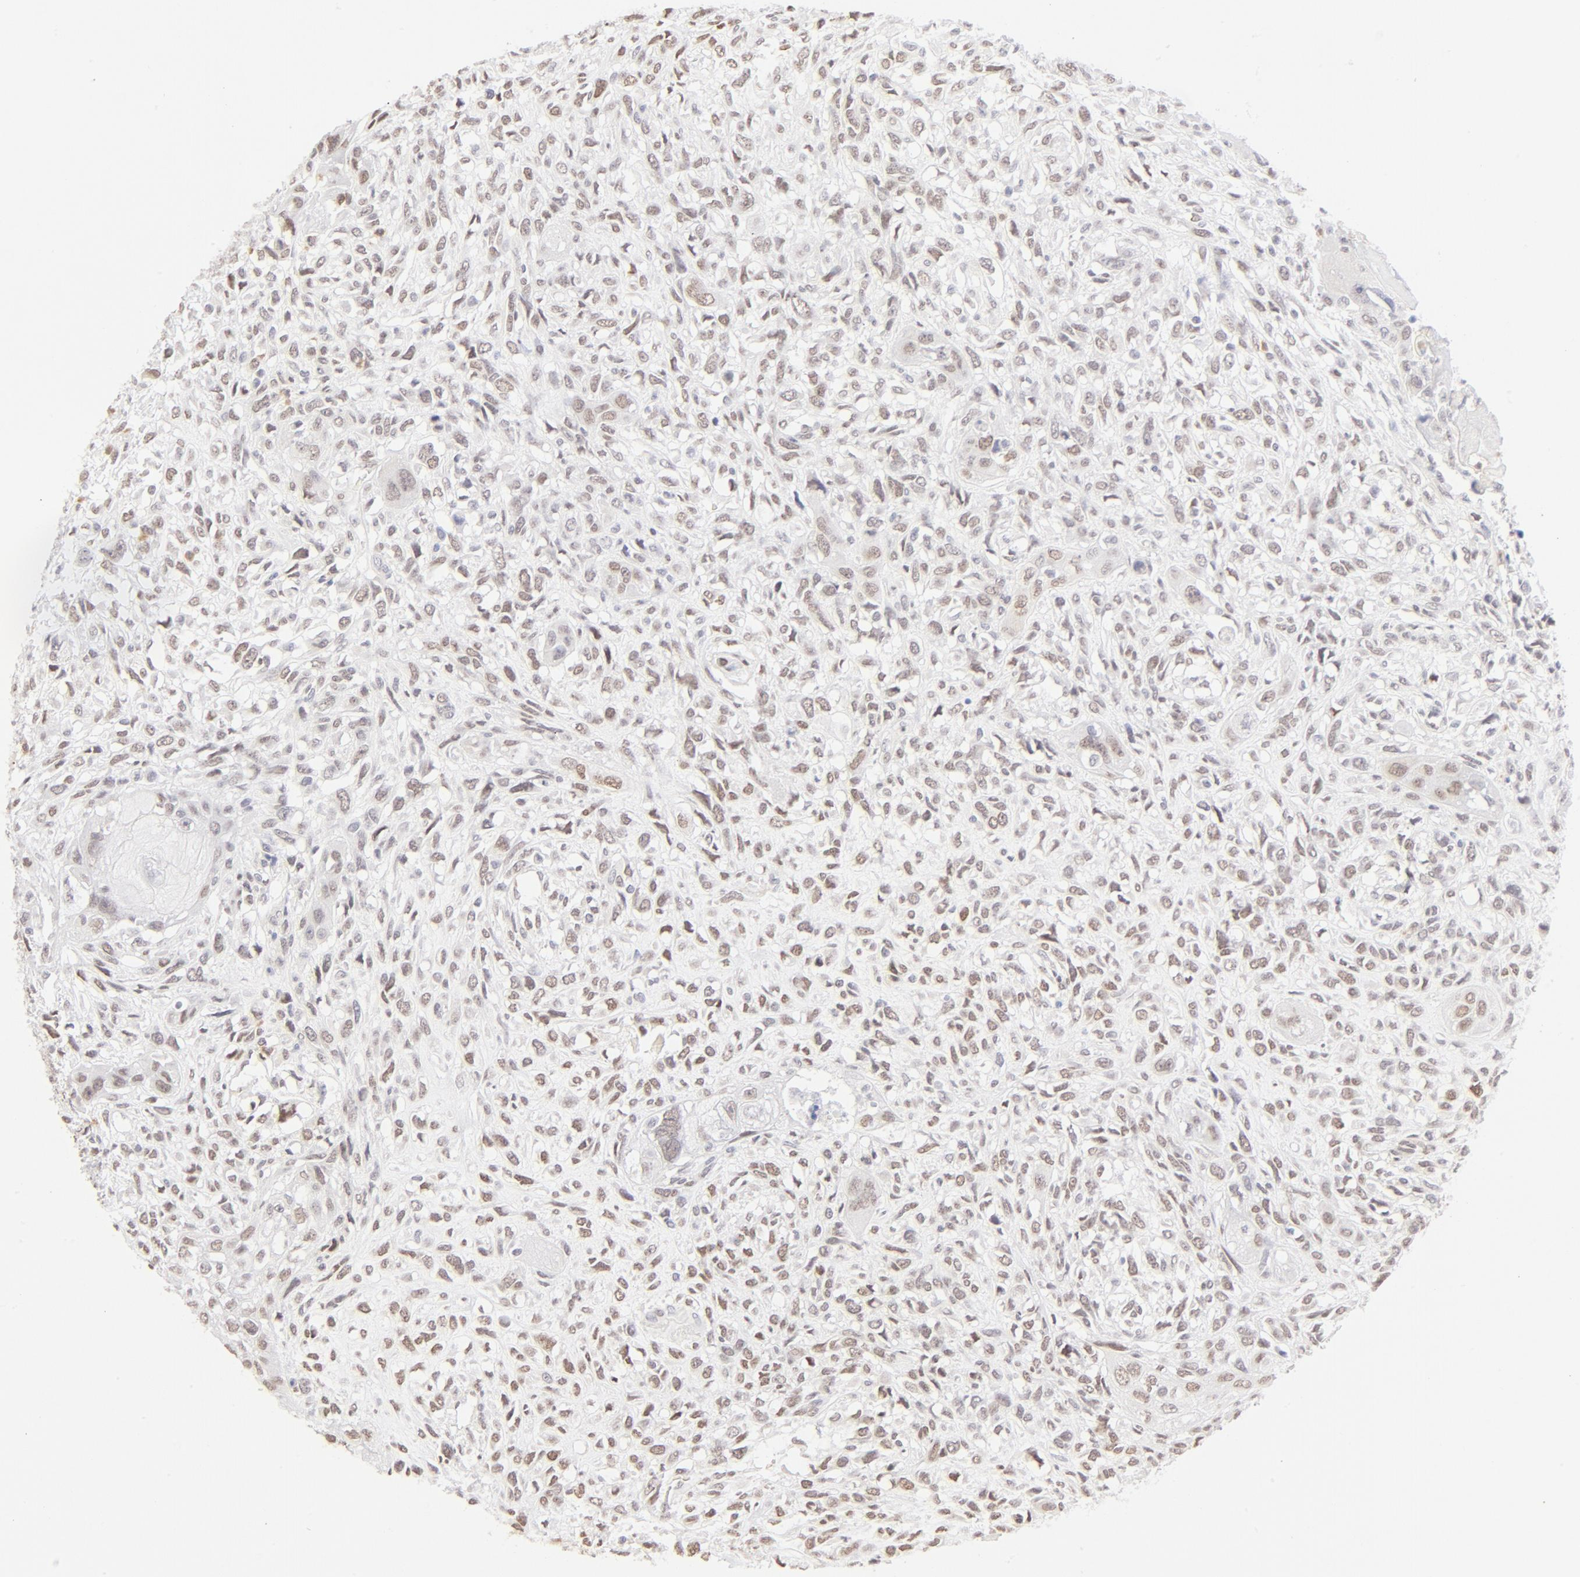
{"staining": {"intensity": "moderate", "quantity": "25%-75%", "location": "nuclear"}, "tissue": "head and neck cancer", "cell_type": "Tumor cells", "image_type": "cancer", "snomed": [{"axis": "morphology", "description": "Neoplasm, malignant, NOS"}, {"axis": "topography", "description": "Salivary gland"}, {"axis": "topography", "description": "Head-Neck"}], "caption": "Tumor cells show medium levels of moderate nuclear staining in approximately 25%-75% of cells in human neoplasm (malignant) (head and neck).", "gene": "PBX1", "patient": {"sex": "male", "age": 43}}